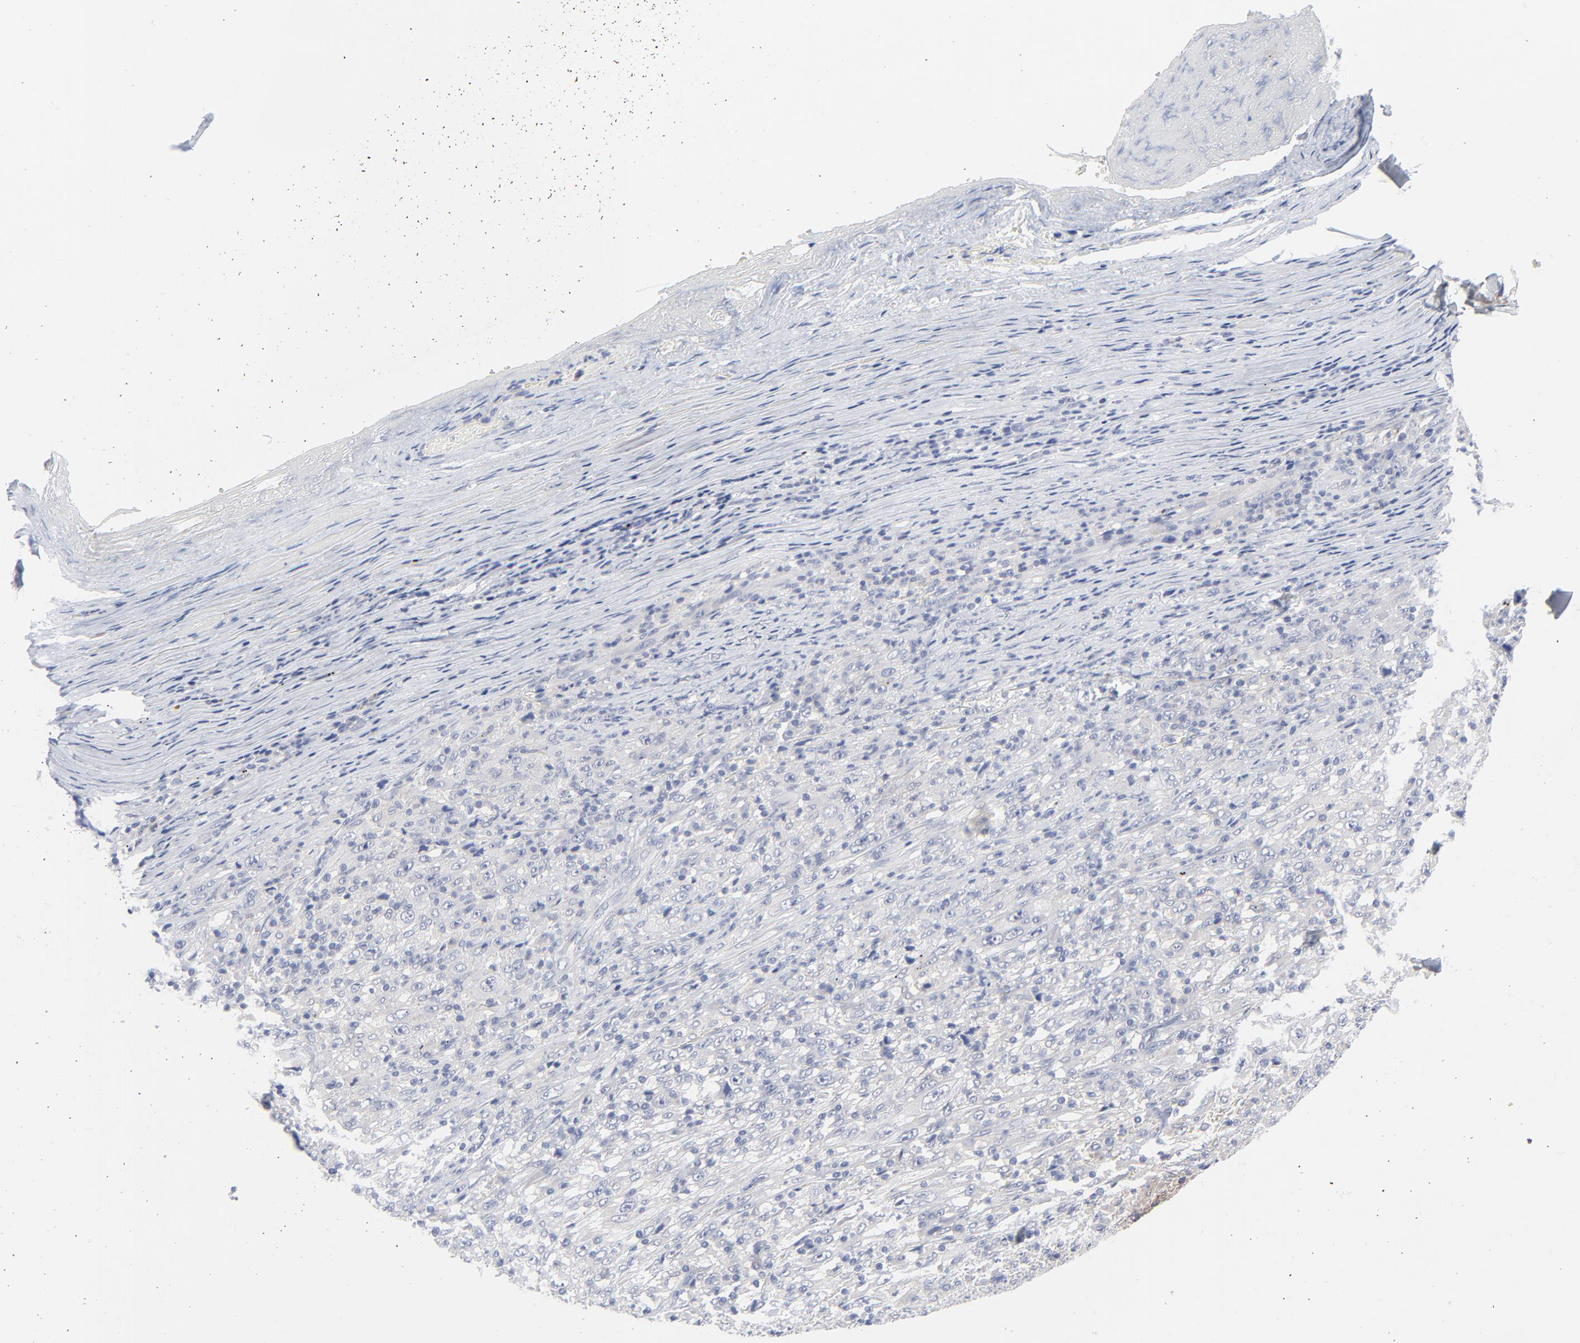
{"staining": {"intensity": "negative", "quantity": "none", "location": "none"}, "tissue": "melanoma", "cell_type": "Tumor cells", "image_type": "cancer", "snomed": [{"axis": "morphology", "description": "Malignant melanoma, Metastatic site"}, {"axis": "topography", "description": "Skin"}], "caption": "Human malignant melanoma (metastatic site) stained for a protein using IHC shows no staining in tumor cells.", "gene": "CLEC4G", "patient": {"sex": "female", "age": 56}}